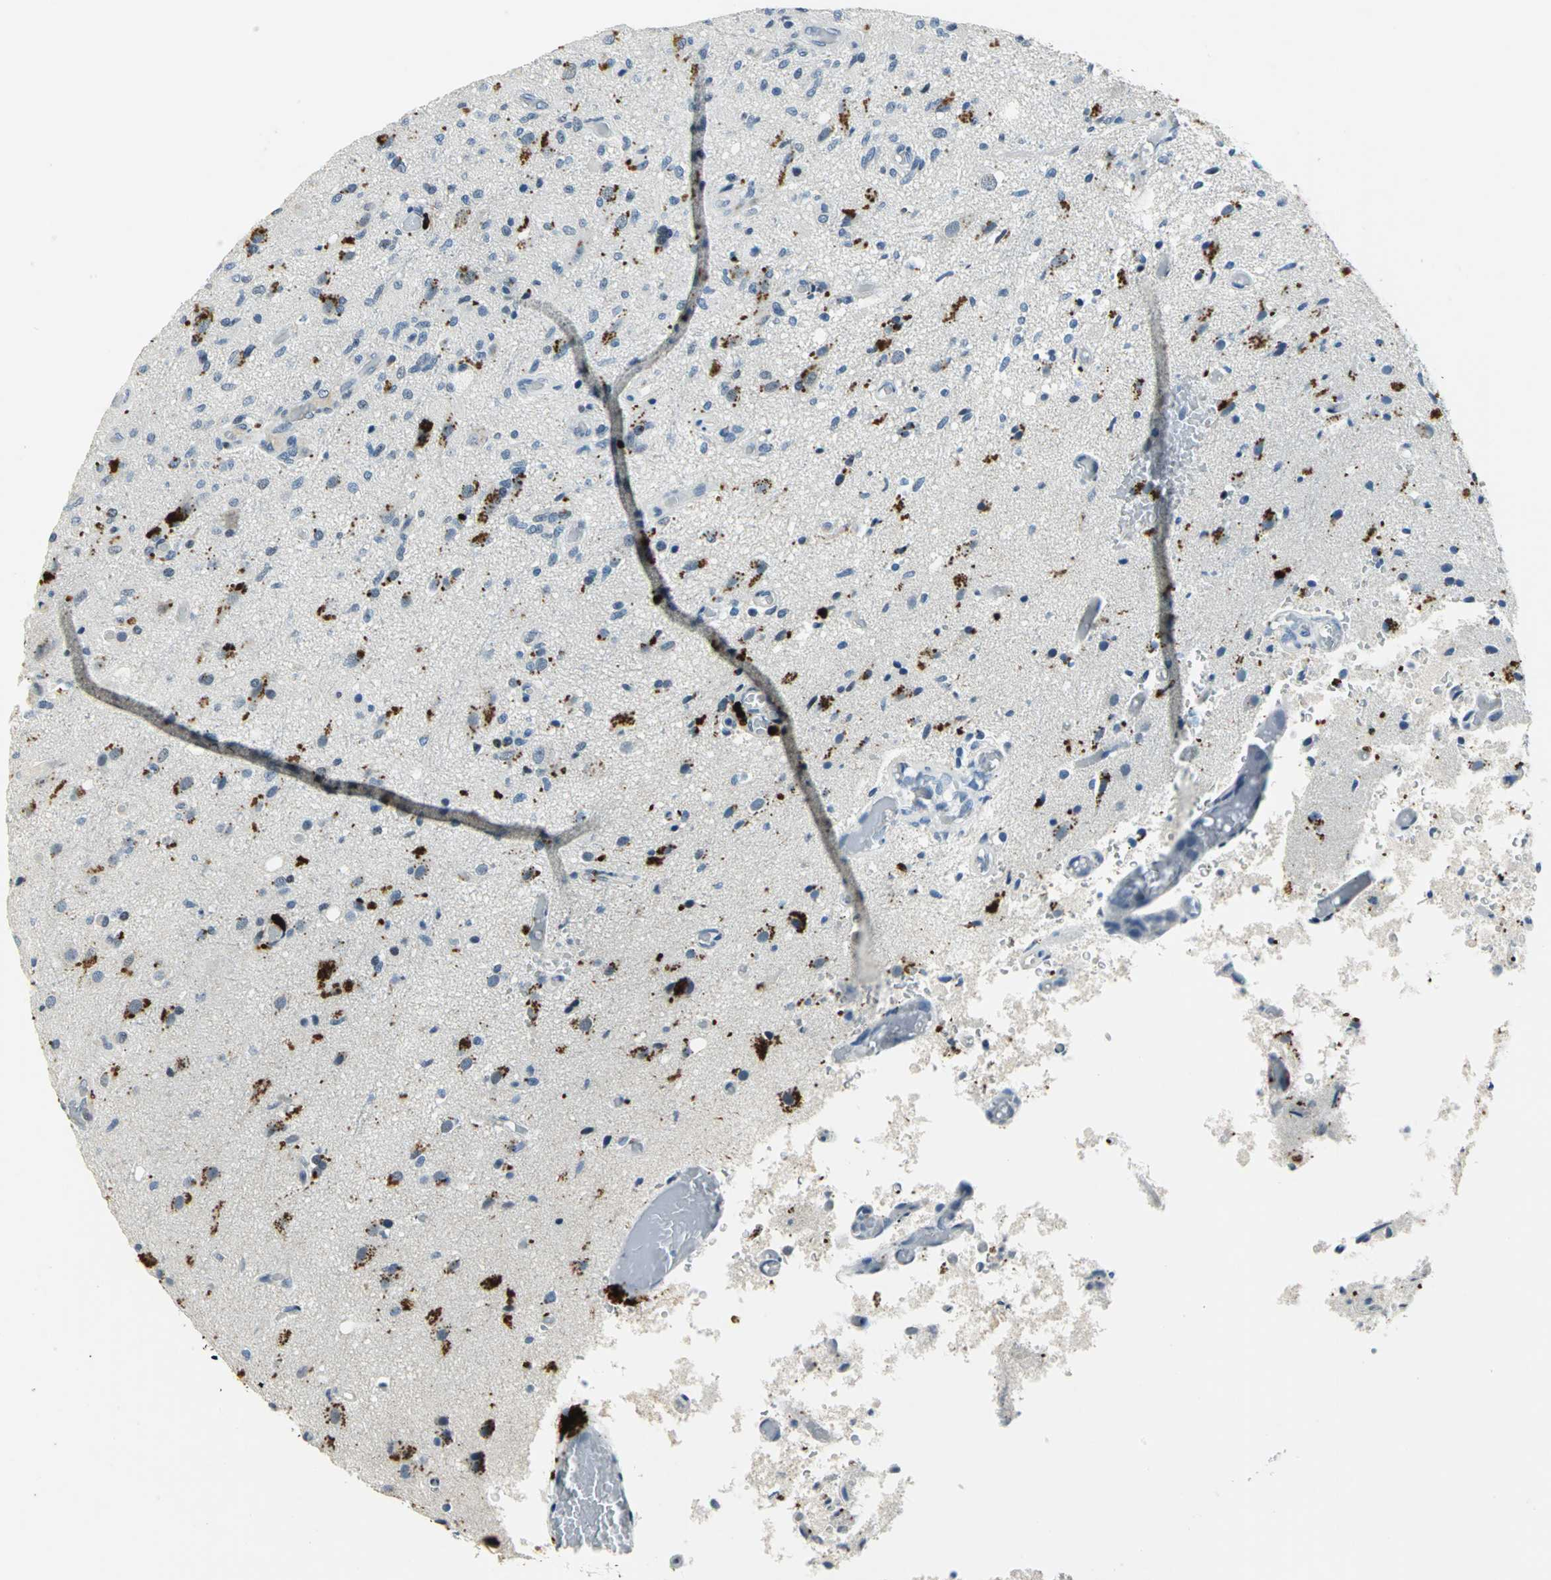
{"staining": {"intensity": "strong", "quantity": "25%-75%", "location": "cytoplasmic/membranous"}, "tissue": "glioma", "cell_type": "Tumor cells", "image_type": "cancer", "snomed": [{"axis": "morphology", "description": "Normal tissue, NOS"}, {"axis": "morphology", "description": "Glioma, malignant, High grade"}, {"axis": "topography", "description": "Cerebral cortex"}], "caption": "Glioma stained with immunohistochemistry demonstrates strong cytoplasmic/membranous positivity in about 25%-75% of tumor cells.", "gene": "RAD17", "patient": {"sex": "male", "age": 77}}